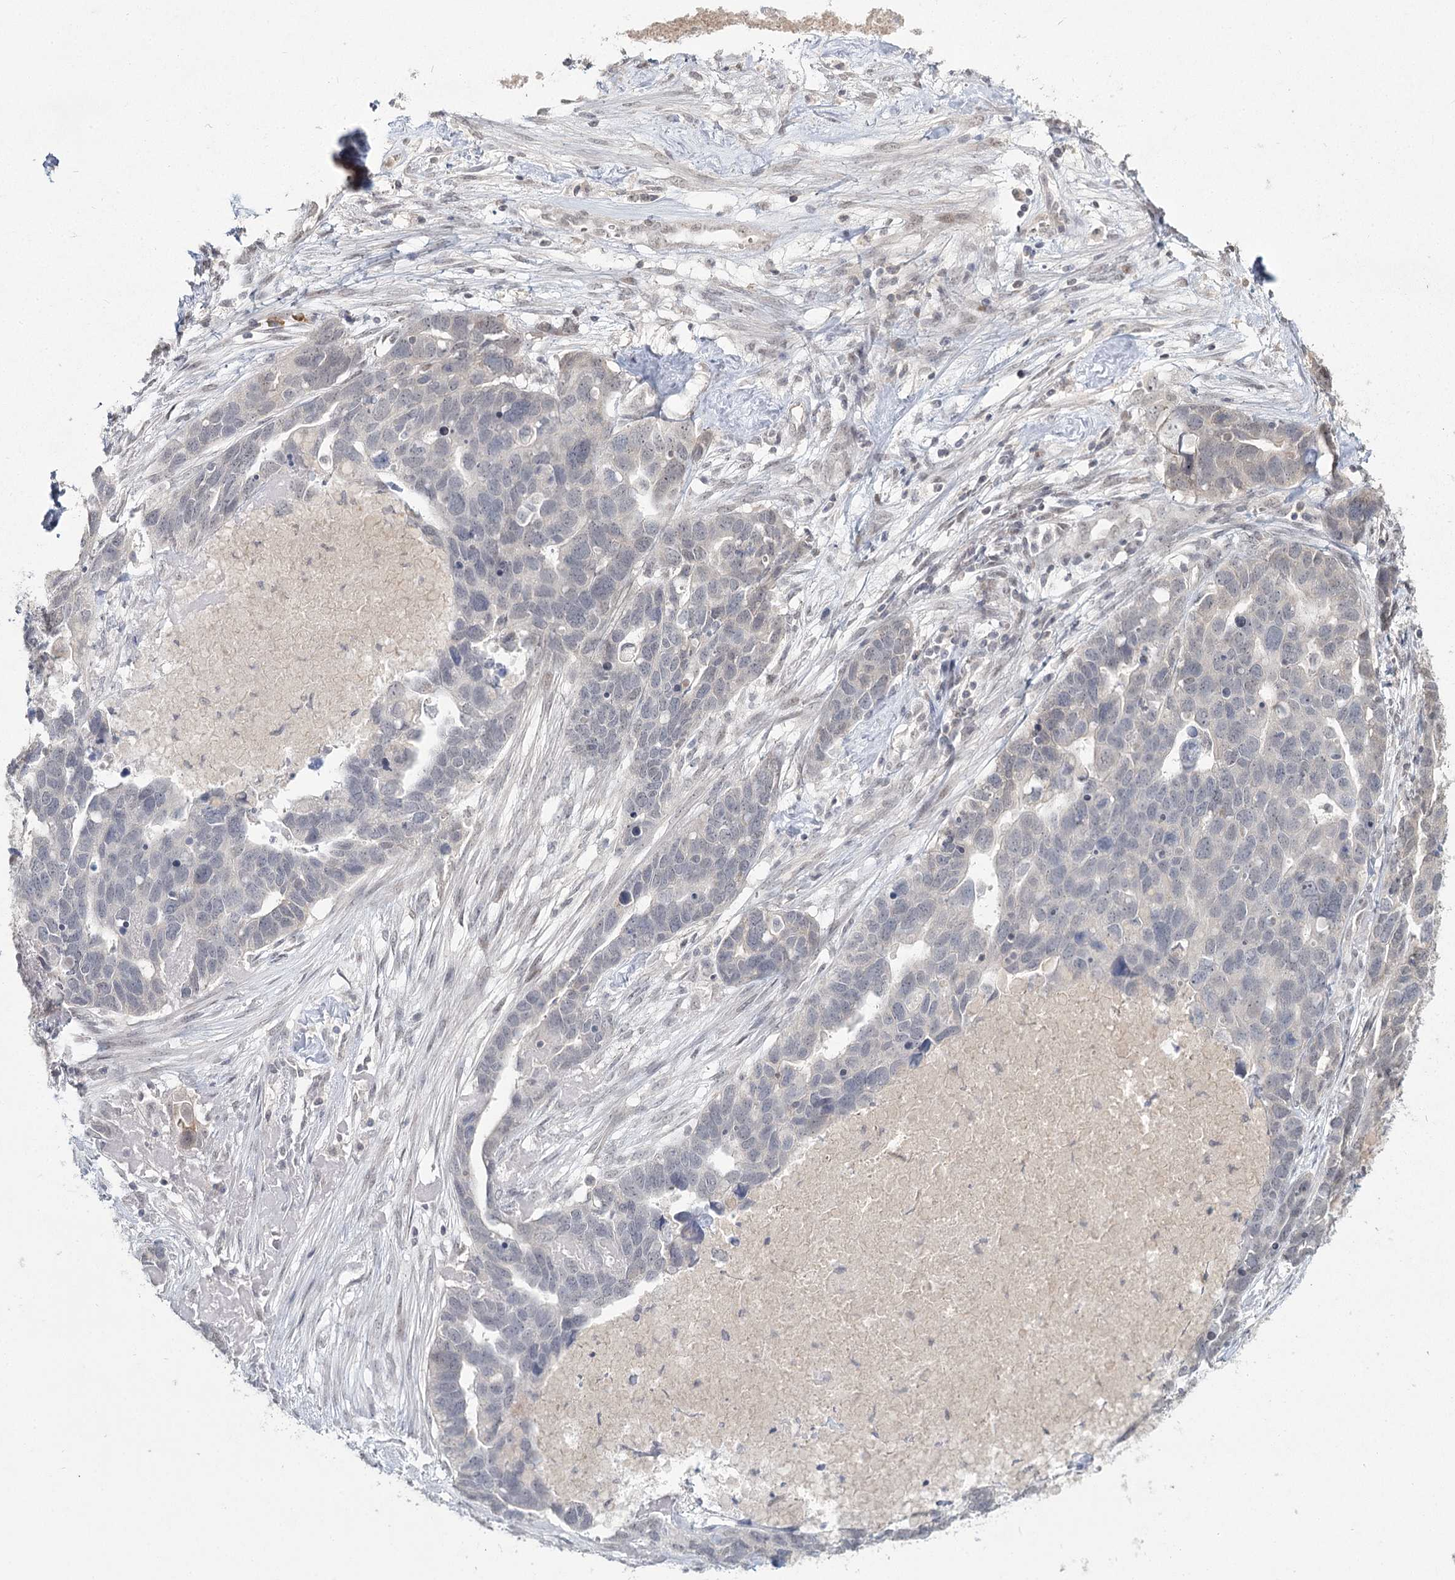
{"staining": {"intensity": "negative", "quantity": "none", "location": "none"}, "tissue": "ovarian cancer", "cell_type": "Tumor cells", "image_type": "cancer", "snomed": [{"axis": "morphology", "description": "Cystadenocarcinoma, serous, NOS"}, {"axis": "topography", "description": "Ovary"}], "caption": "The micrograph exhibits no staining of tumor cells in serous cystadenocarcinoma (ovarian).", "gene": "LY6G5C", "patient": {"sex": "female", "age": 54}}